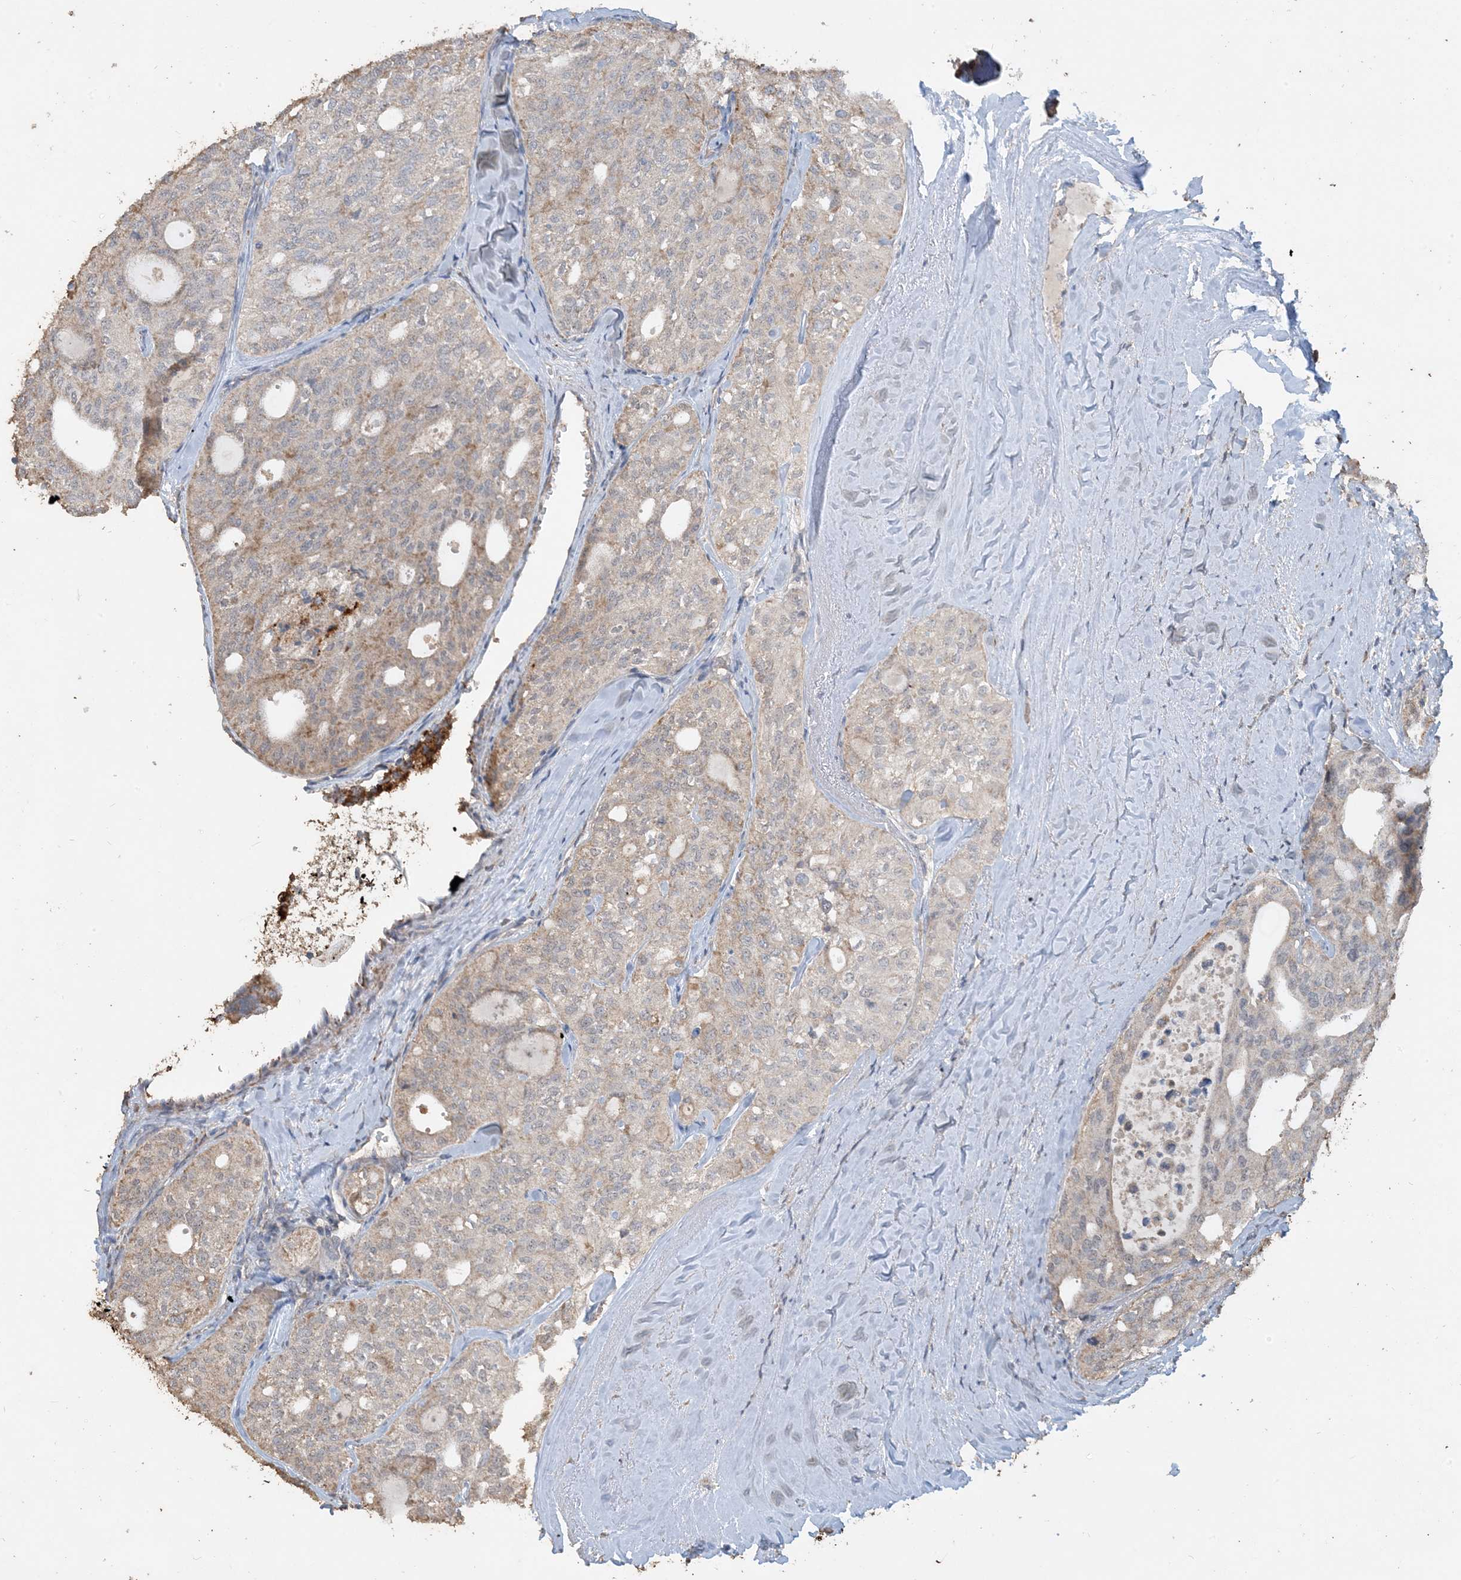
{"staining": {"intensity": "moderate", "quantity": "25%-75%", "location": "cytoplasmic/membranous"}, "tissue": "thyroid cancer", "cell_type": "Tumor cells", "image_type": "cancer", "snomed": [{"axis": "morphology", "description": "Follicular adenoma carcinoma, NOS"}, {"axis": "topography", "description": "Thyroid gland"}], "caption": "Approximately 25%-75% of tumor cells in thyroid cancer demonstrate moderate cytoplasmic/membranous protein staining as visualized by brown immunohistochemical staining.", "gene": "SFMBT2", "patient": {"sex": "male", "age": 75}}